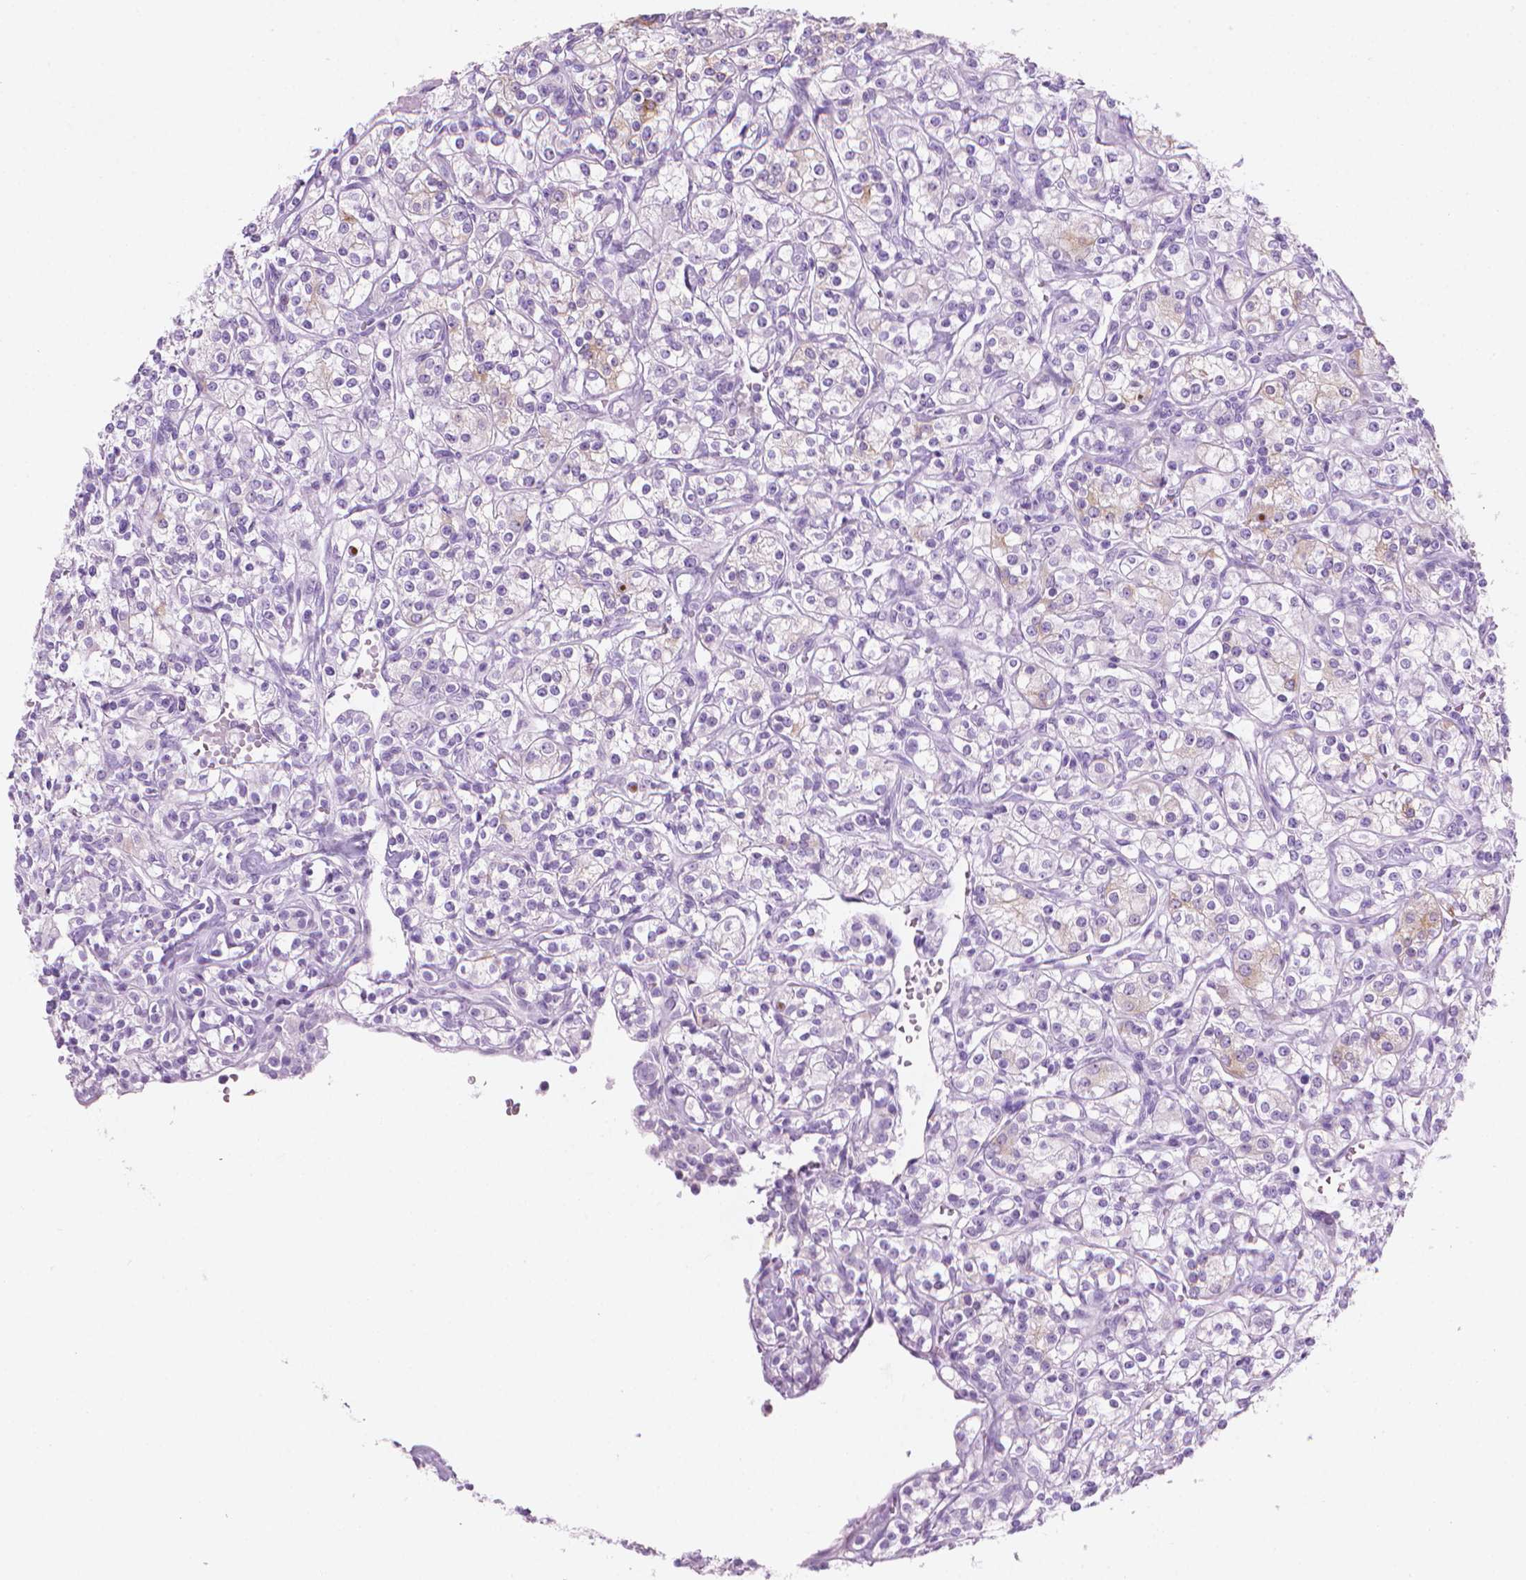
{"staining": {"intensity": "weak", "quantity": "<25%", "location": "cytoplasmic/membranous"}, "tissue": "renal cancer", "cell_type": "Tumor cells", "image_type": "cancer", "snomed": [{"axis": "morphology", "description": "Adenocarcinoma, NOS"}, {"axis": "topography", "description": "Kidney"}], "caption": "Adenocarcinoma (renal) was stained to show a protein in brown. There is no significant staining in tumor cells.", "gene": "TTC29", "patient": {"sex": "male", "age": 77}}